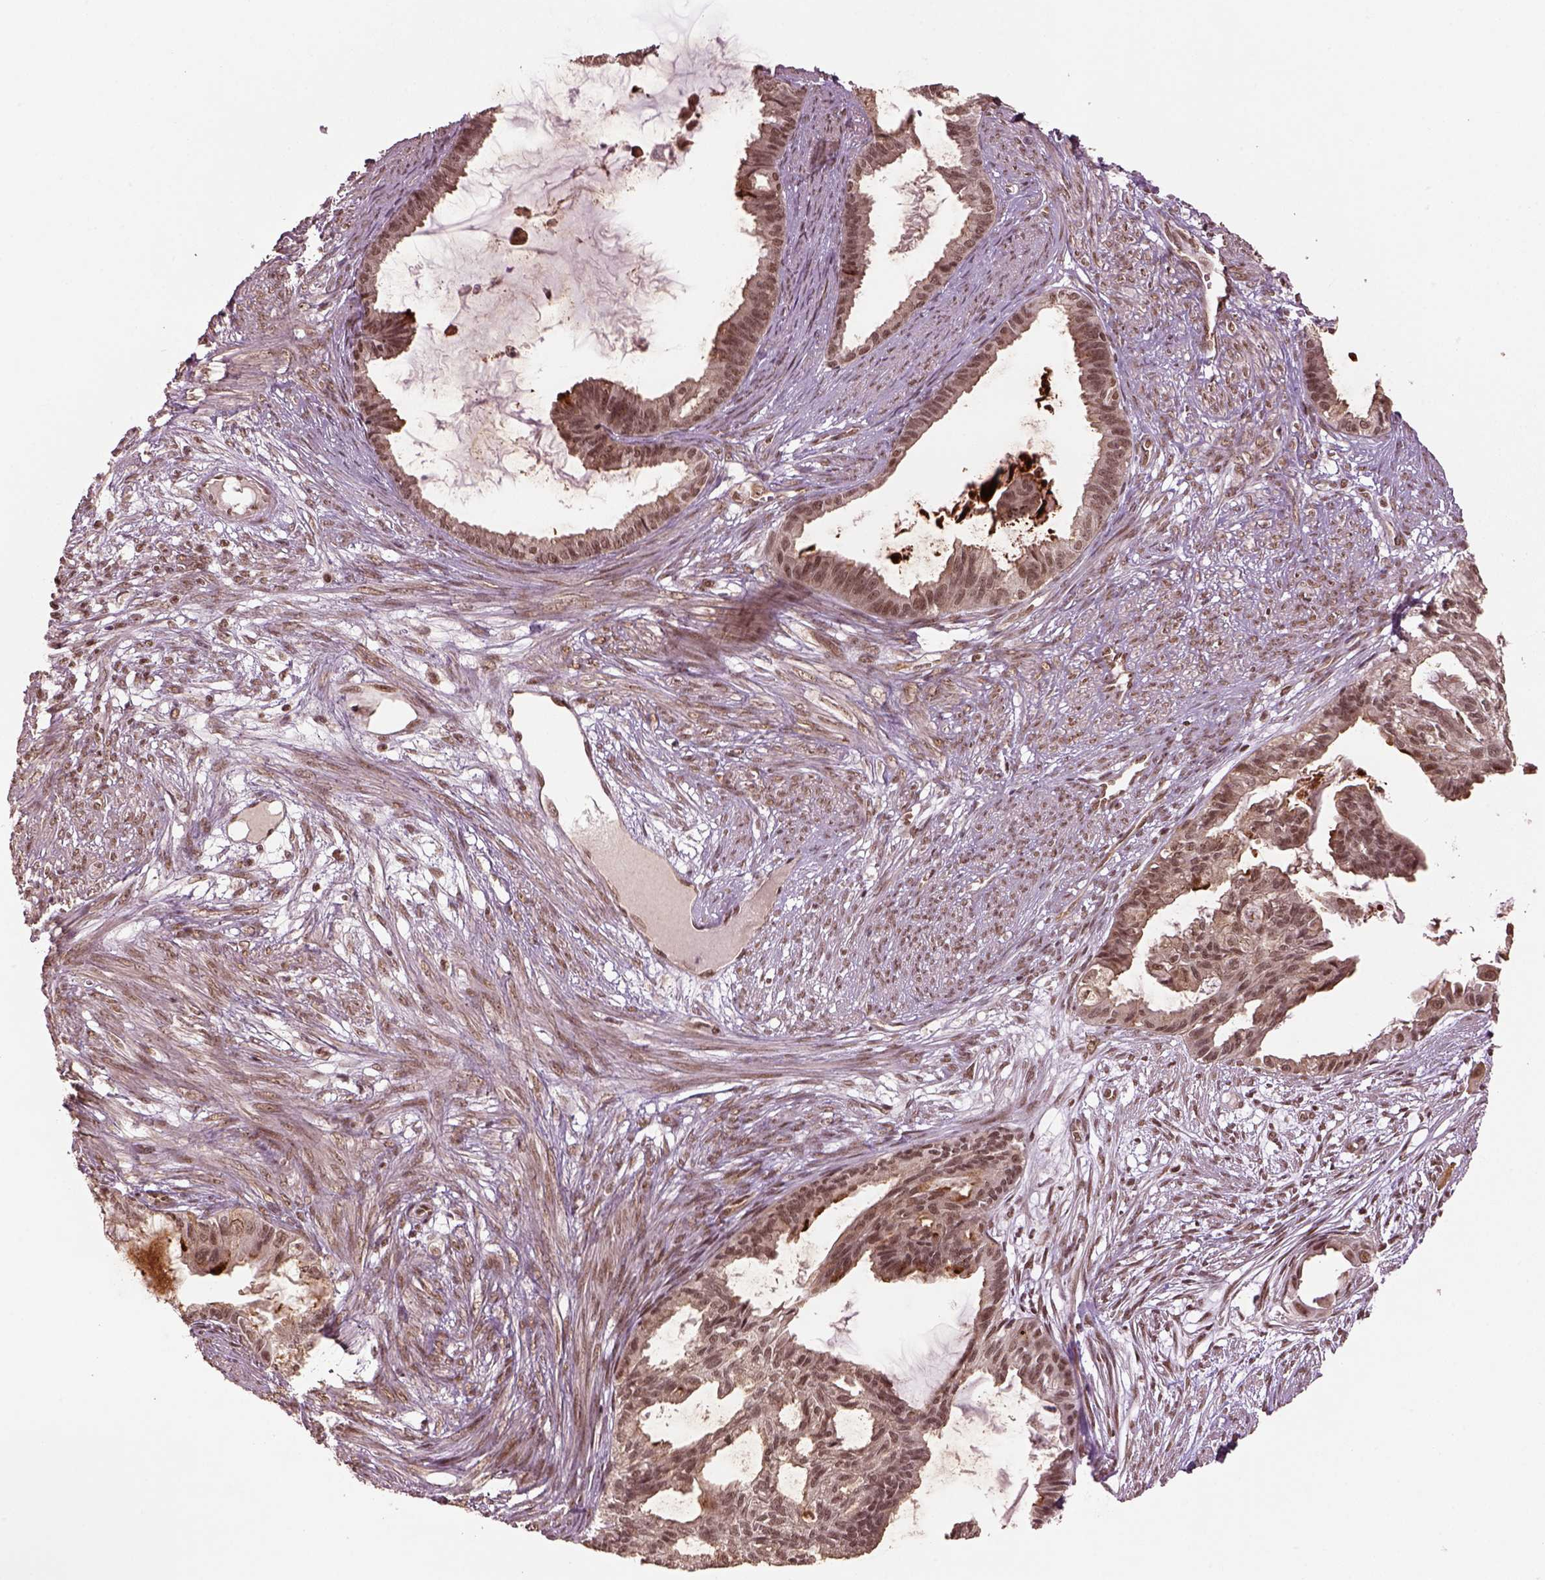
{"staining": {"intensity": "moderate", "quantity": ">75%", "location": "nuclear"}, "tissue": "endometrial cancer", "cell_type": "Tumor cells", "image_type": "cancer", "snomed": [{"axis": "morphology", "description": "Adenocarcinoma, NOS"}, {"axis": "topography", "description": "Endometrium"}], "caption": "Endometrial cancer (adenocarcinoma) stained with DAB immunohistochemistry (IHC) displays medium levels of moderate nuclear positivity in approximately >75% of tumor cells.", "gene": "BRD9", "patient": {"sex": "female", "age": 86}}